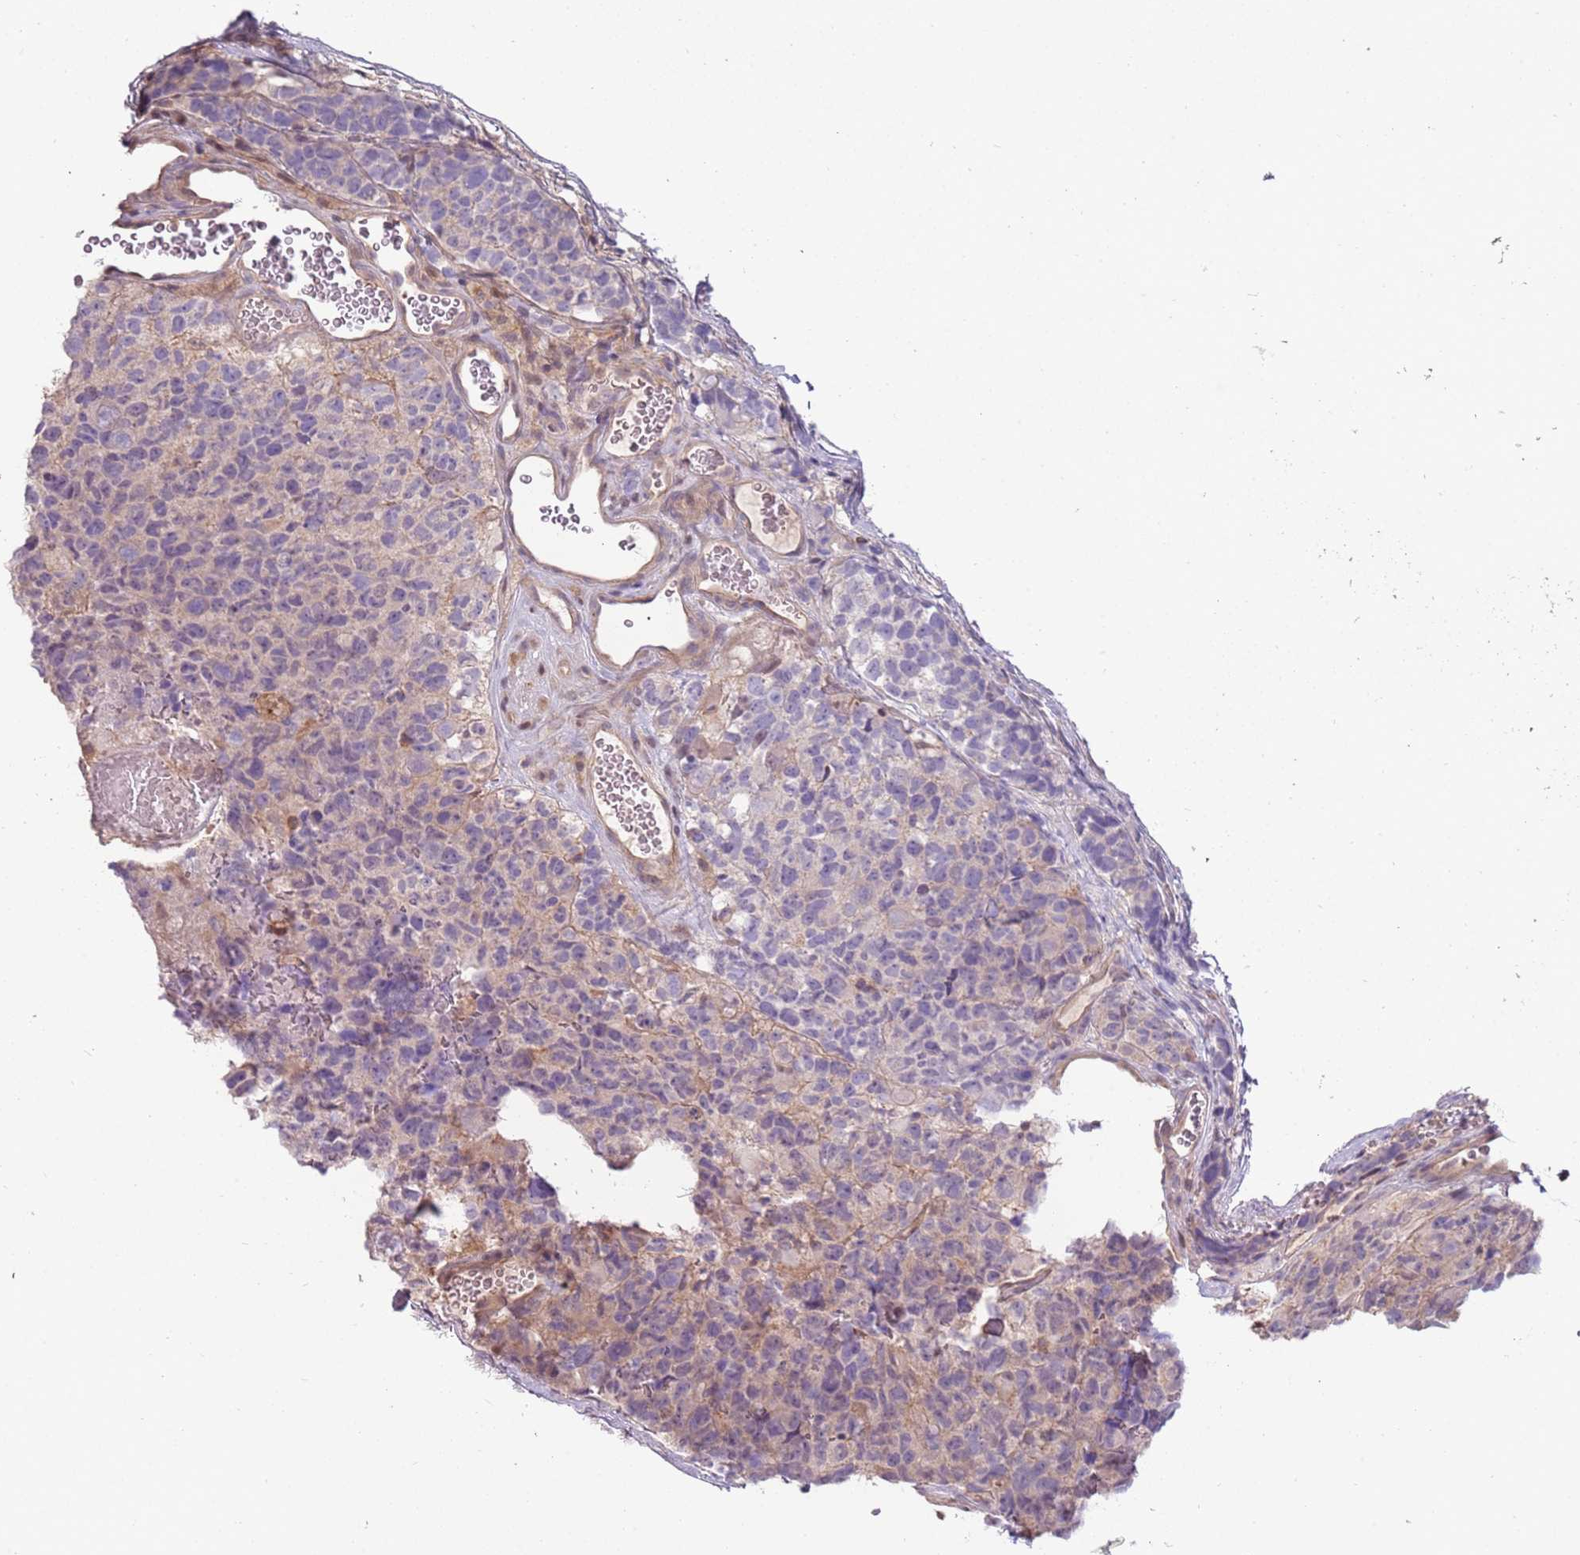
{"staining": {"intensity": "negative", "quantity": "none", "location": "none"}, "tissue": "glioma", "cell_type": "Tumor cells", "image_type": "cancer", "snomed": [{"axis": "morphology", "description": "Glioma, malignant, High grade"}, {"axis": "topography", "description": "Brain"}], "caption": "High magnification brightfield microscopy of malignant glioma (high-grade) stained with DAB (brown) and counterstained with hematoxylin (blue): tumor cells show no significant expression.", "gene": "GSTO2", "patient": {"sex": "male", "age": 69}}